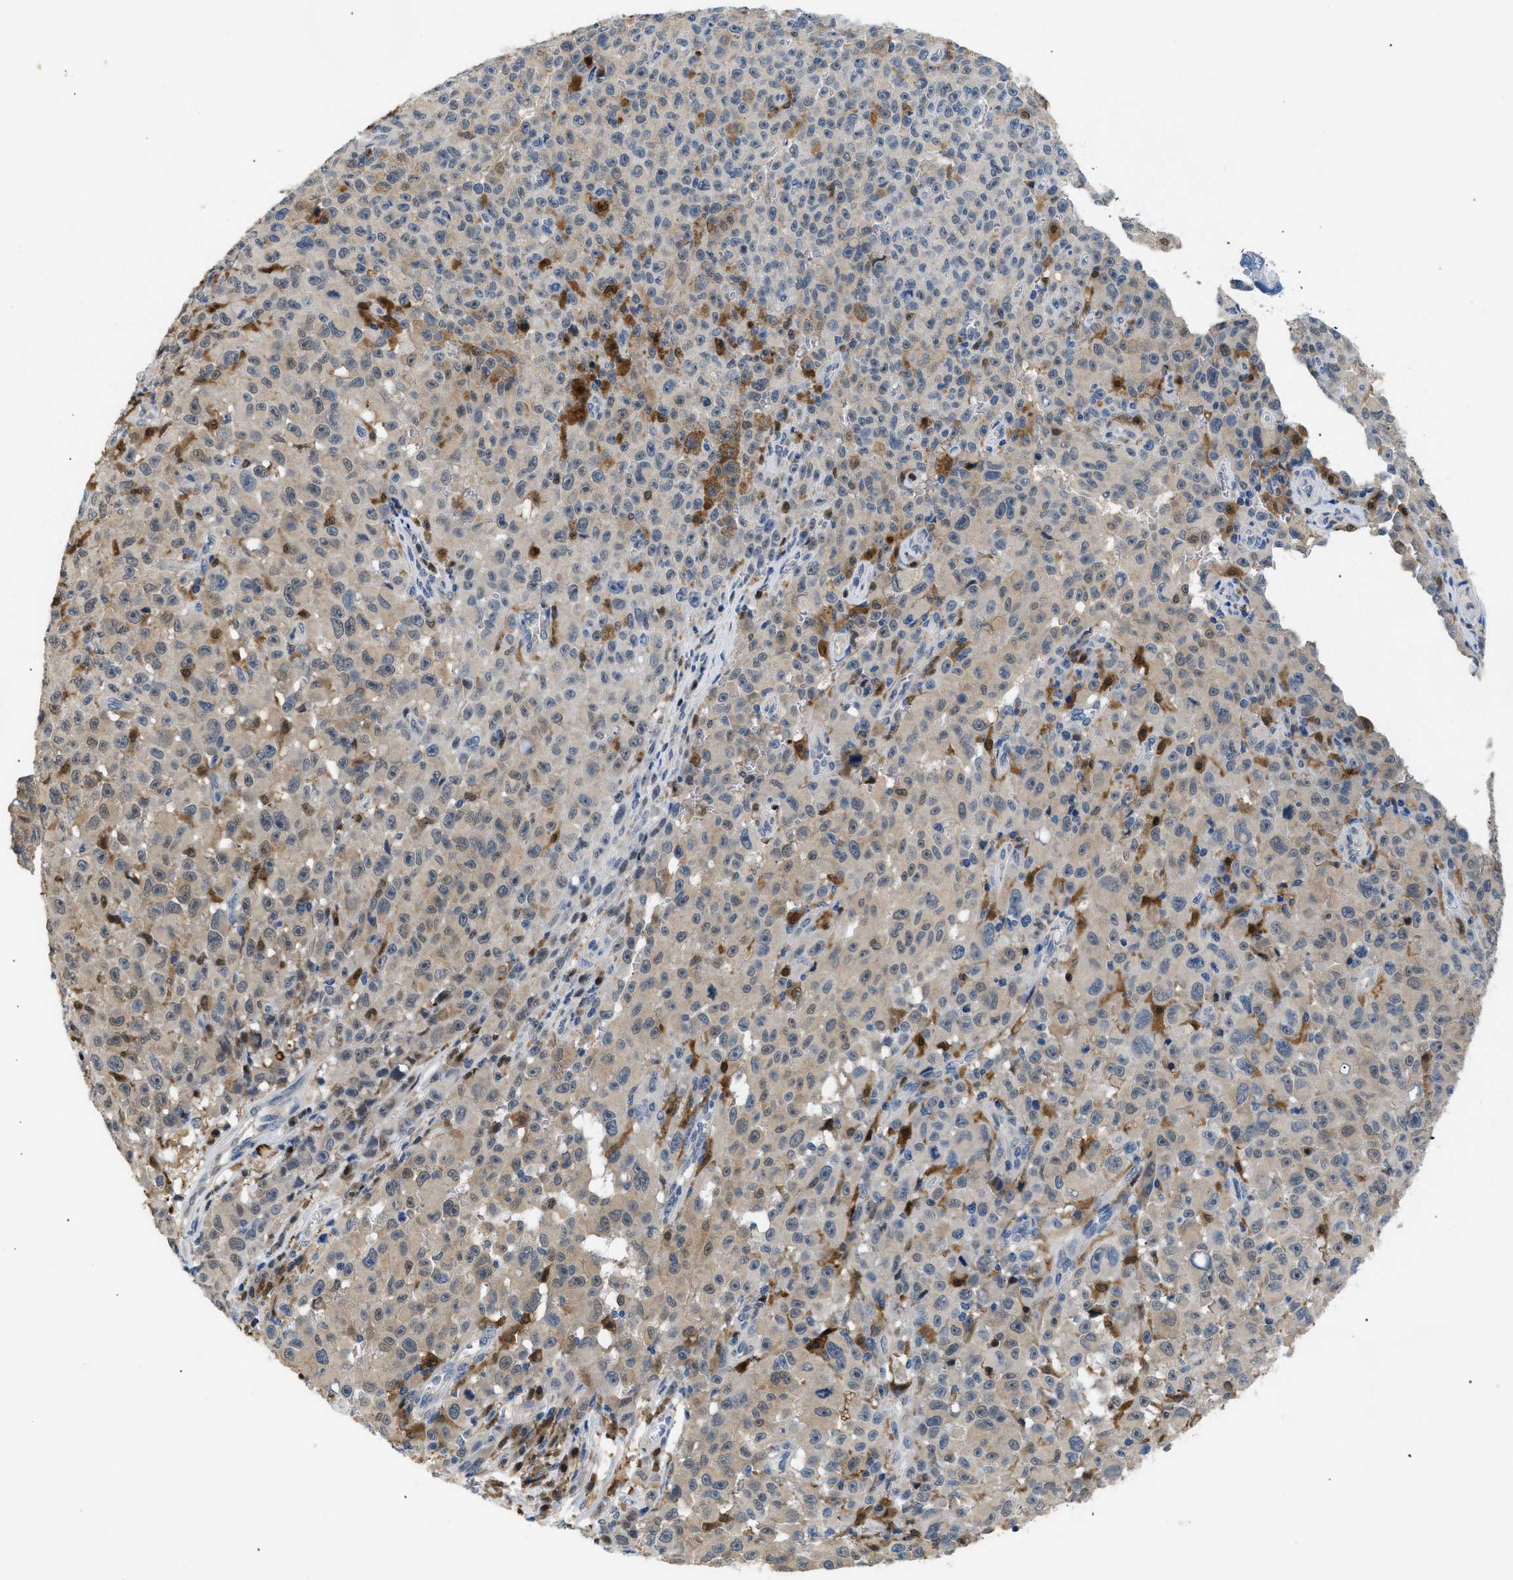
{"staining": {"intensity": "weak", "quantity": "25%-75%", "location": "cytoplasmic/membranous"}, "tissue": "melanoma", "cell_type": "Tumor cells", "image_type": "cancer", "snomed": [{"axis": "morphology", "description": "Malignant melanoma, NOS"}, {"axis": "topography", "description": "Skin"}], "caption": "Immunohistochemistry micrograph of human malignant melanoma stained for a protein (brown), which reveals low levels of weak cytoplasmic/membranous expression in approximately 25%-75% of tumor cells.", "gene": "AKR1A1", "patient": {"sex": "female", "age": 82}}